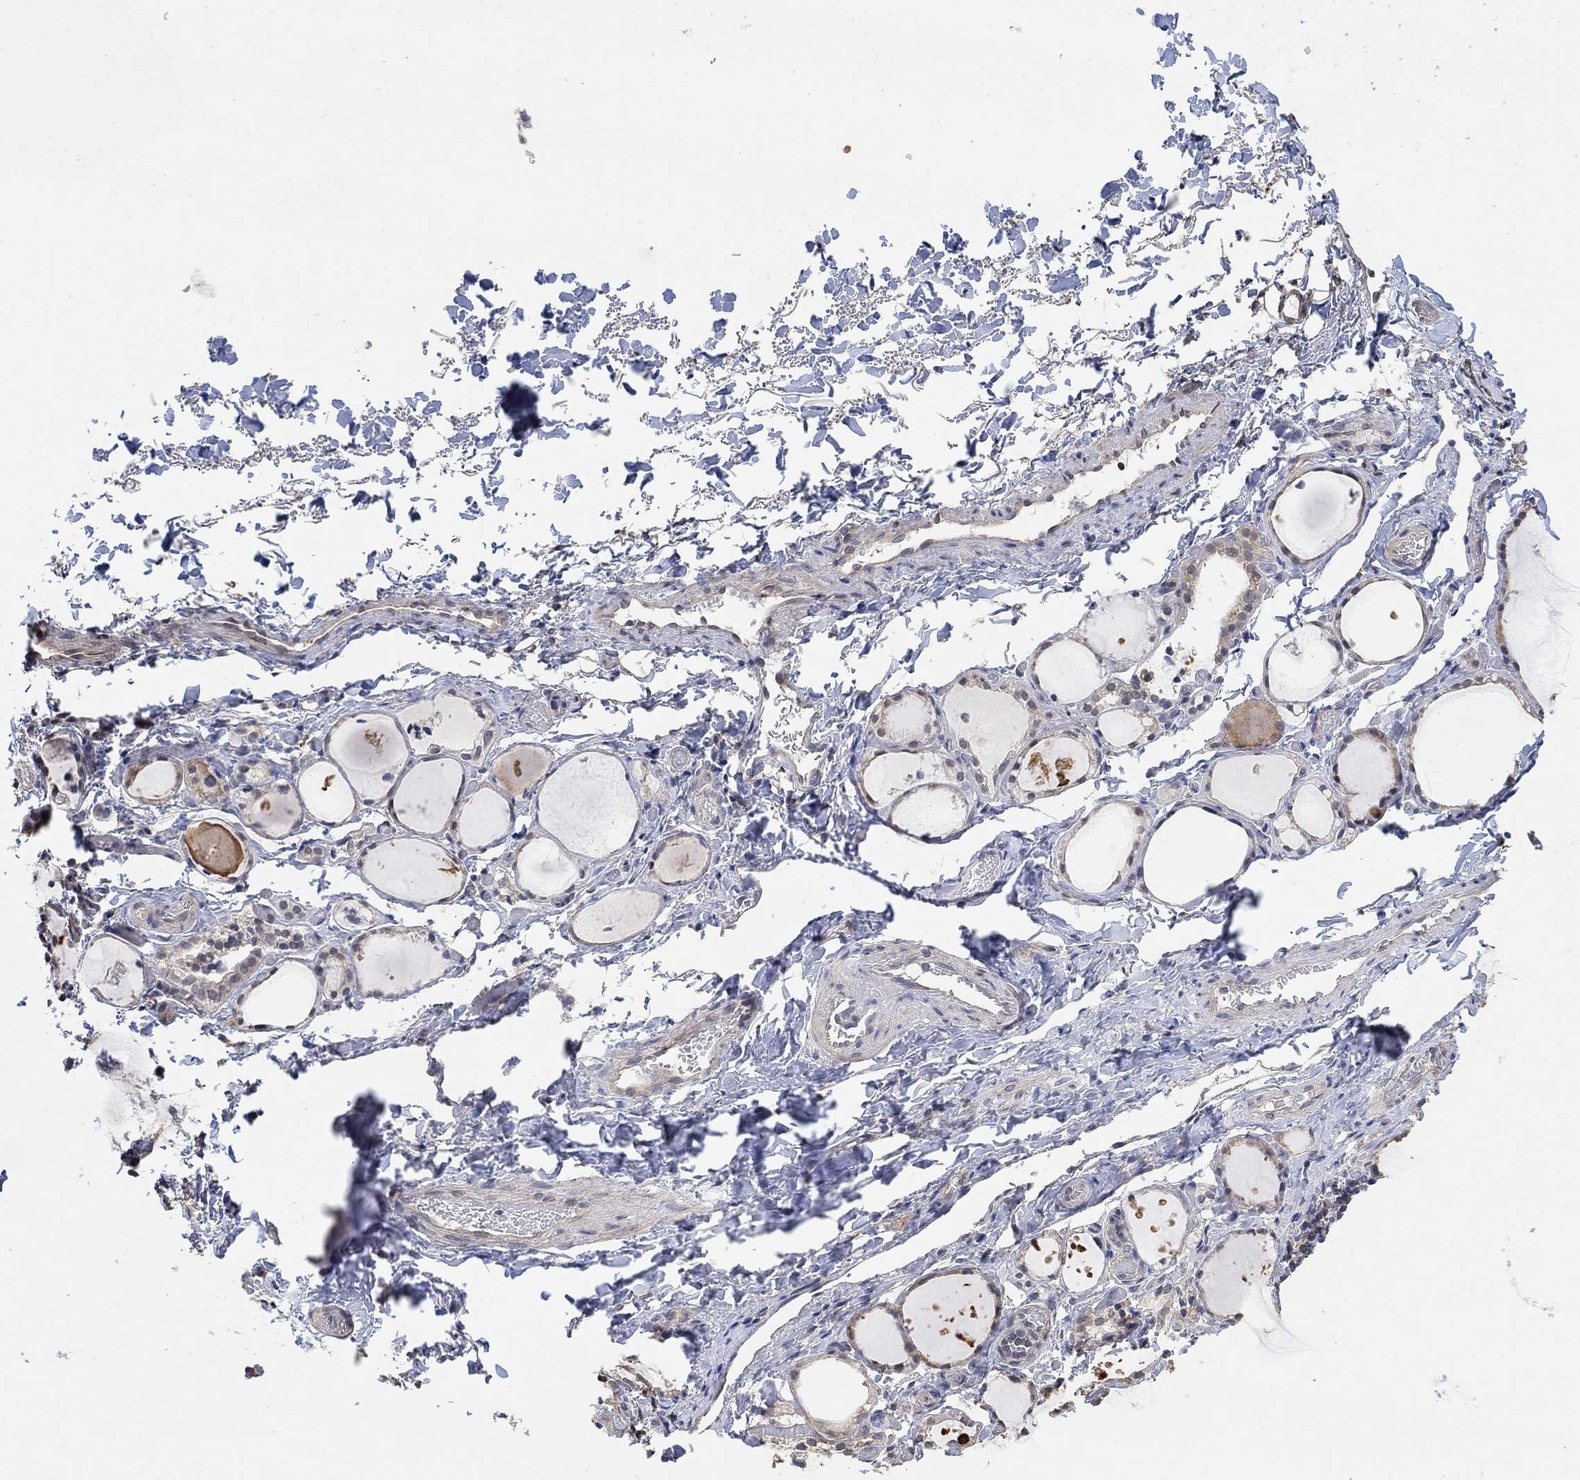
{"staining": {"intensity": "negative", "quantity": "none", "location": "none"}, "tissue": "thyroid gland", "cell_type": "Glandular cells", "image_type": "normal", "snomed": [{"axis": "morphology", "description": "Normal tissue, NOS"}, {"axis": "topography", "description": "Thyroid gland"}], "caption": "DAB immunohistochemical staining of benign thyroid gland shows no significant staining in glandular cells.", "gene": "UNC5B", "patient": {"sex": "male", "age": 68}}